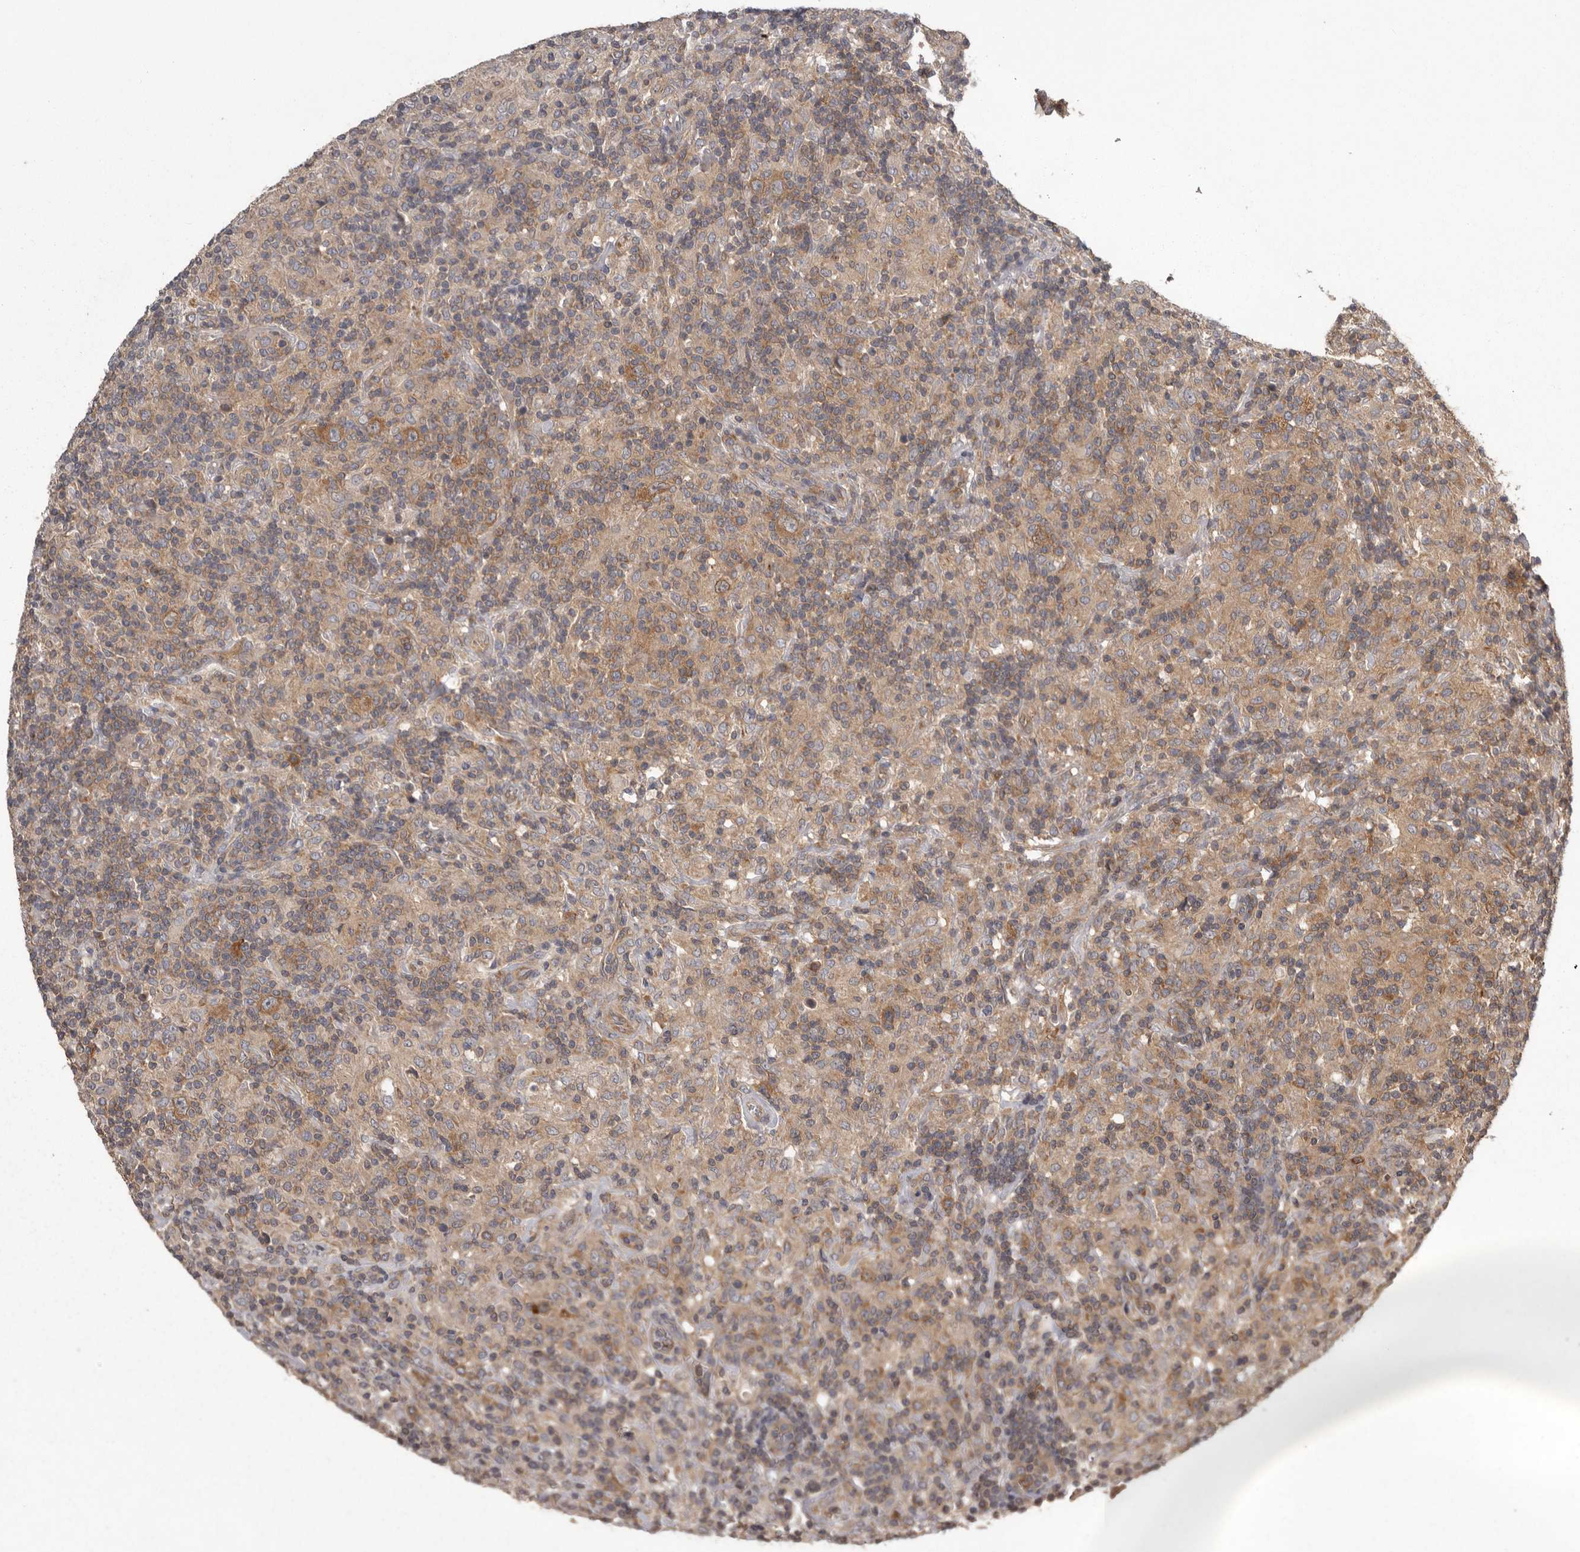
{"staining": {"intensity": "moderate", "quantity": ">75%", "location": "cytoplasmic/membranous"}, "tissue": "lymphoma", "cell_type": "Tumor cells", "image_type": "cancer", "snomed": [{"axis": "morphology", "description": "Hodgkin's disease, NOS"}, {"axis": "topography", "description": "Lymph node"}], "caption": "Protein staining by IHC shows moderate cytoplasmic/membranous staining in approximately >75% of tumor cells in Hodgkin's disease.", "gene": "DARS1", "patient": {"sex": "male", "age": 70}}